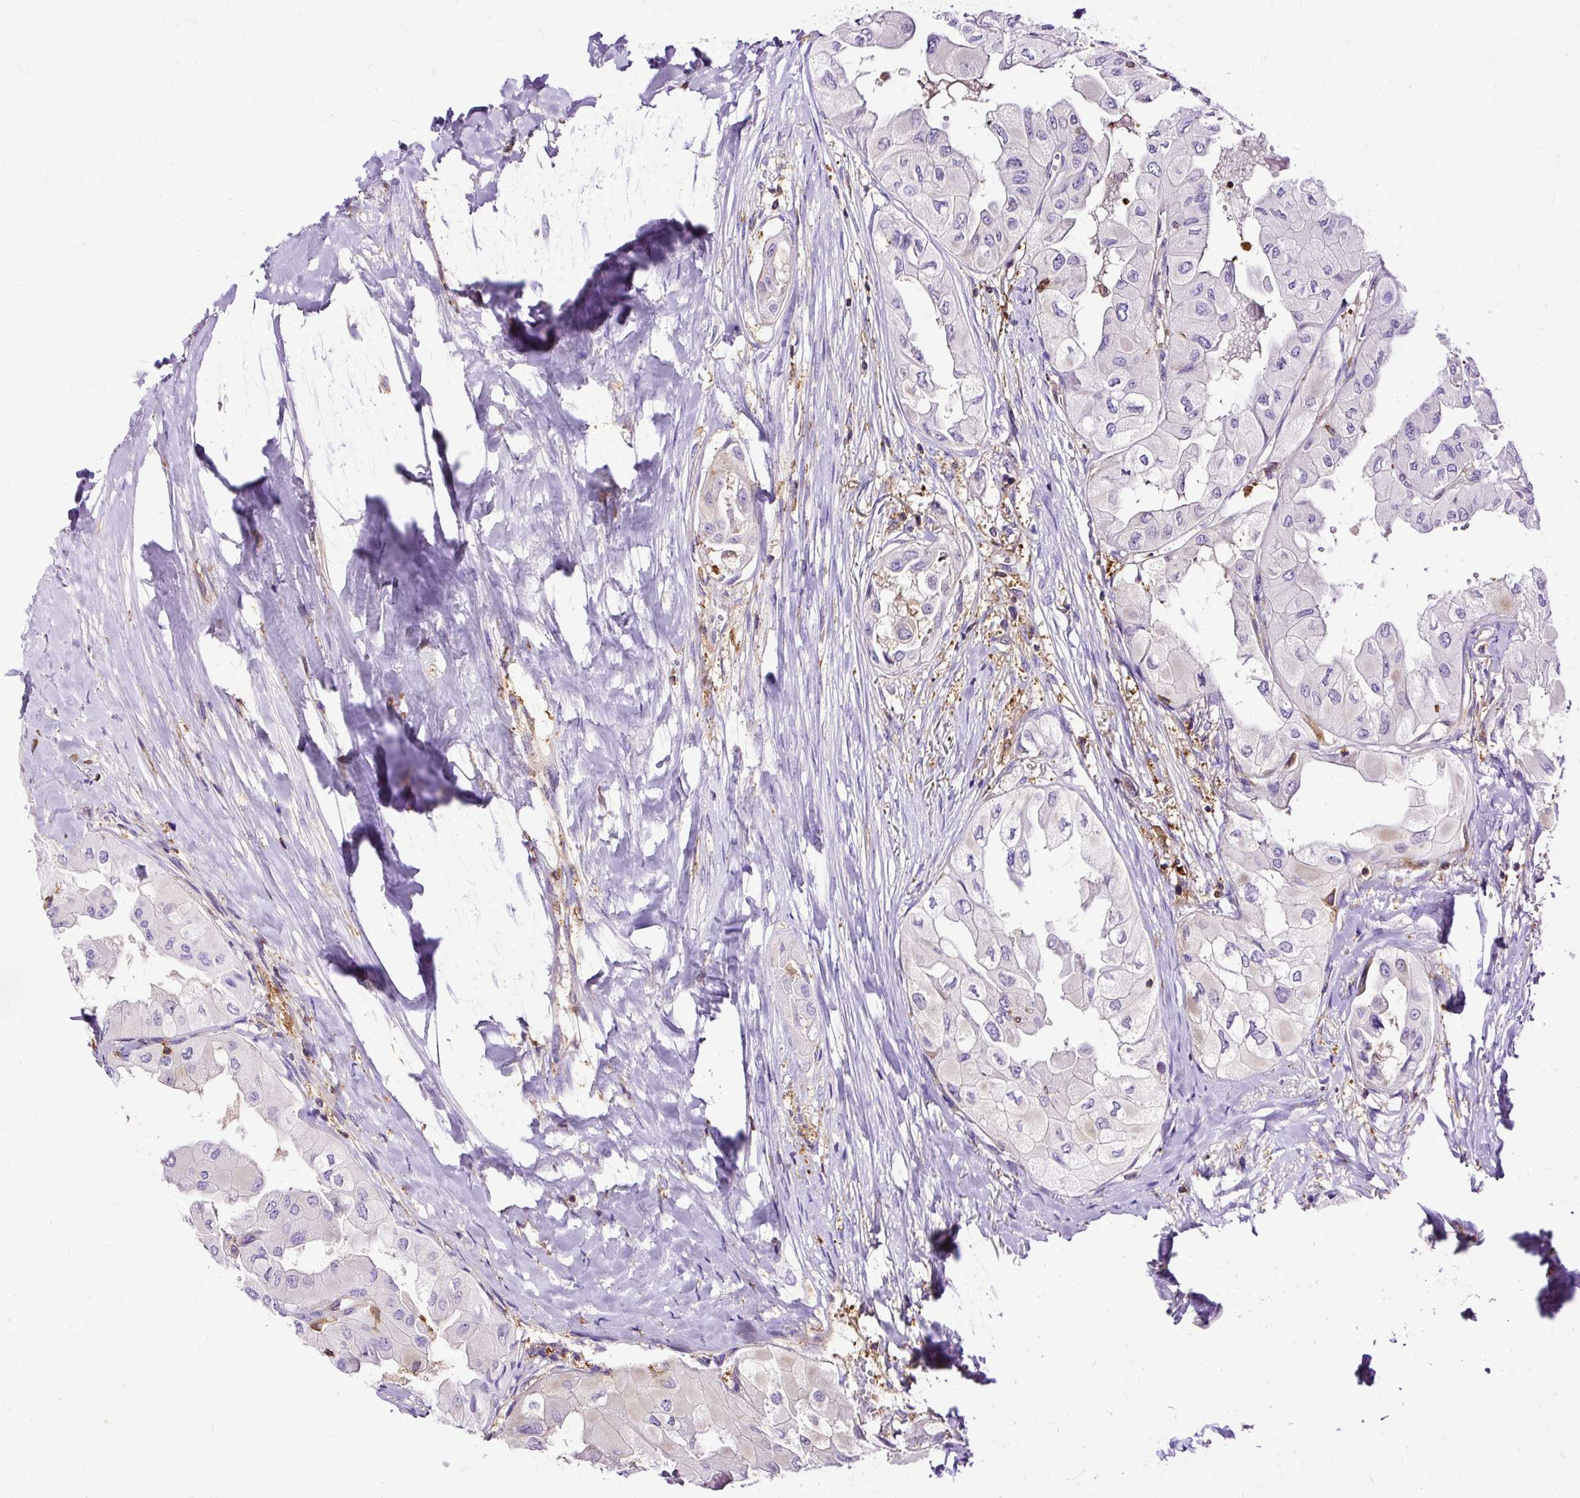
{"staining": {"intensity": "negative", "quantity": "none", "location": "none"}, "tissue": "thyroid cancer", "cell_type": "Tumor cells", "image_type": "cancer", "snomed": [{"axis": "morphology", "description": "Normal tissue, NOS"}, {"axis": "morphology", "description": "Papillary adenocarcinoma, NOS"}, {"axis": "topography", "description": "Thyroid gland"}], "caption": "A histopathology image of human thyroid cancer is negative for staining in tumor cells.", "gene": "TWF2", "patient": {"sex": "female", "age": 59}}